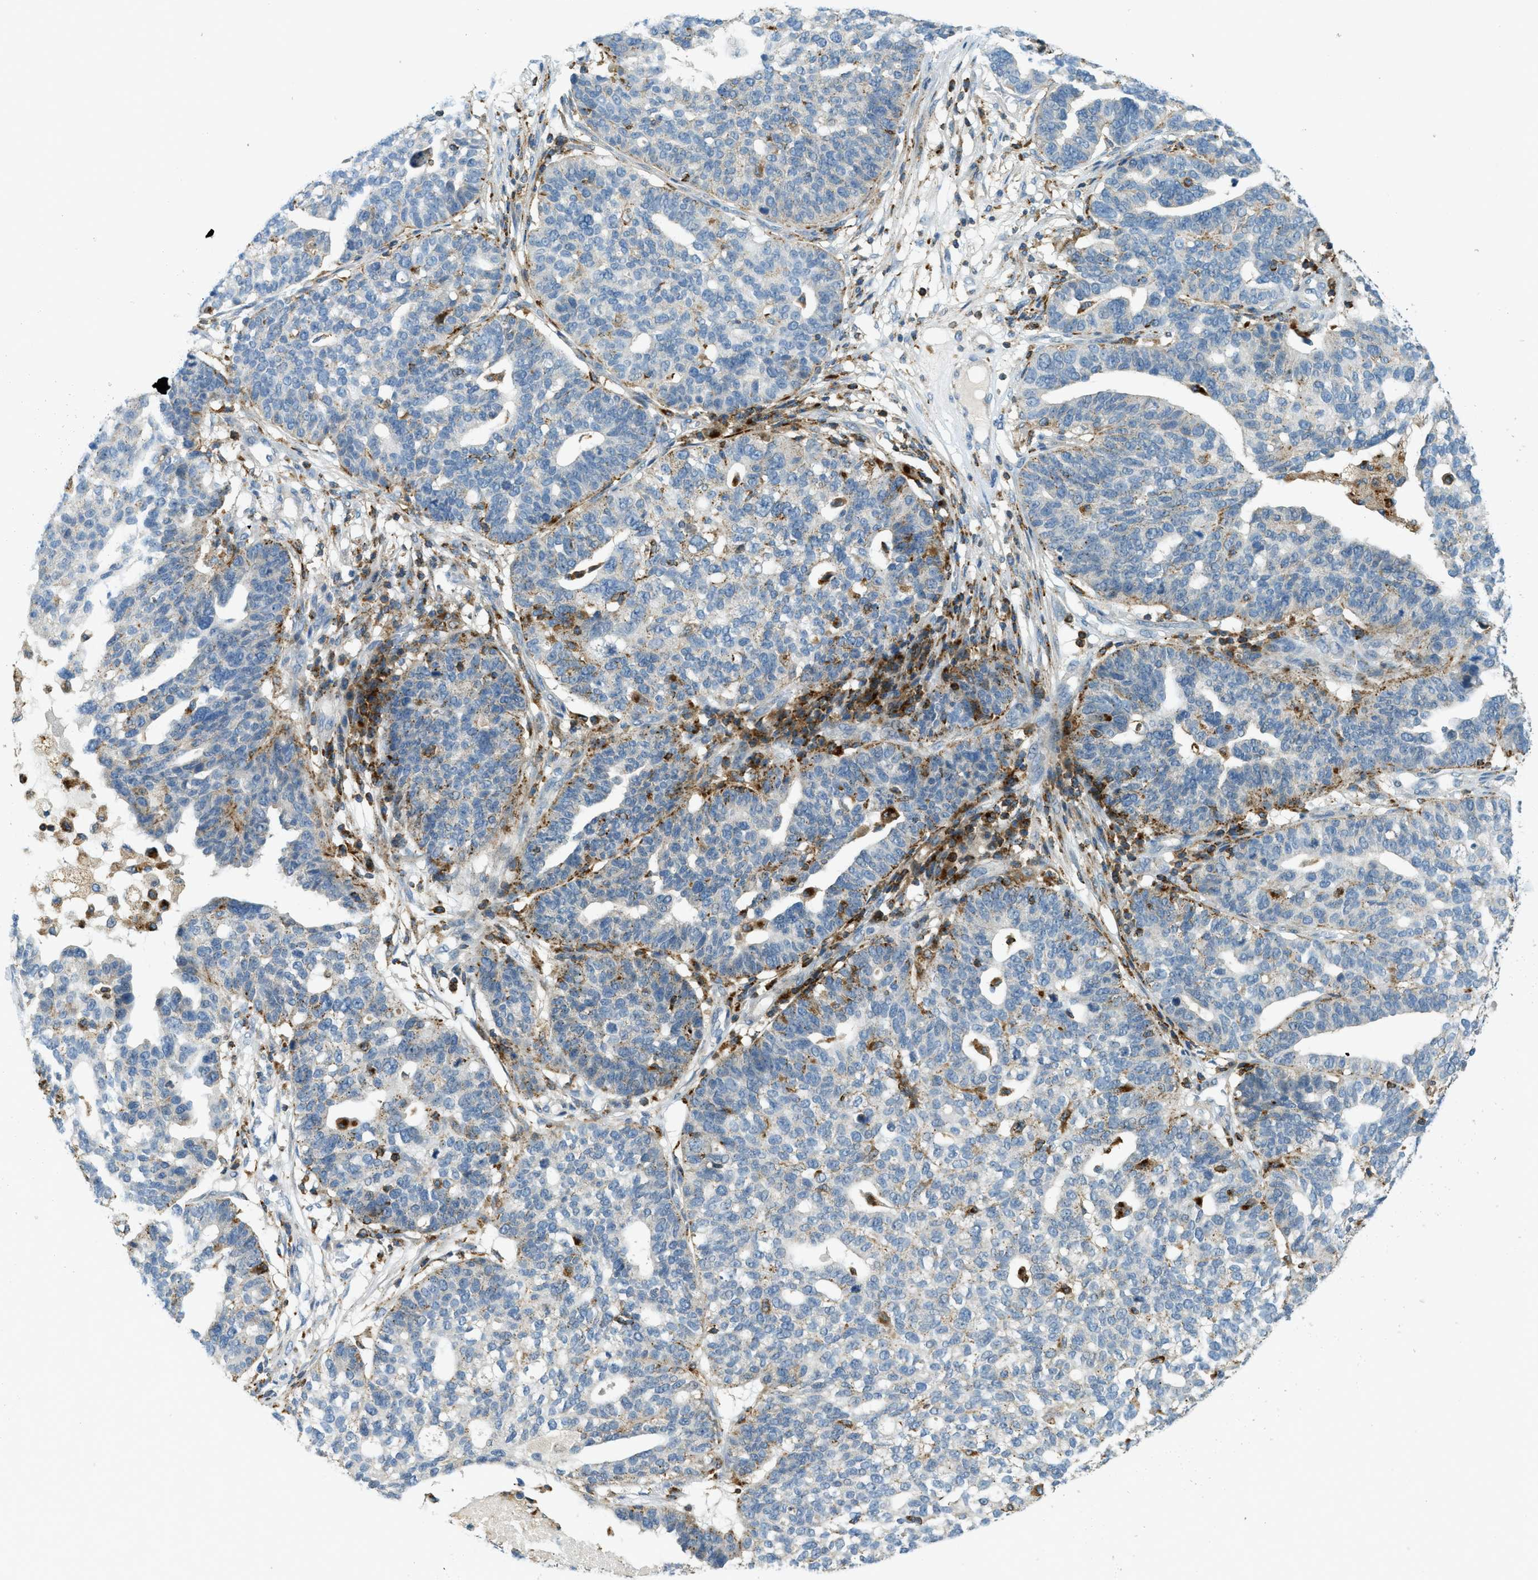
{"staining": {"intensity": "moderate", "quantity": "<25%", "location": "cytoplasmic/membranous"}, "tissue": "ovarian cancer", "cell_type": "Tumor cells", "image_type": "cancer", "snomed": [{"axis": "morphology", "description": "Cystadenocarcinoma, serous, NOS"}, {"axis": "topography", "description": "Ovary"}], "caption": "The image reveals immunohistochemical staining of ovarian cancer. There is moderate cytoplasmic/membranous positivity is present in about <25% of tumor cells.", "gene": "PLBD2", "patient": {"sex": "female", "age": 59}}